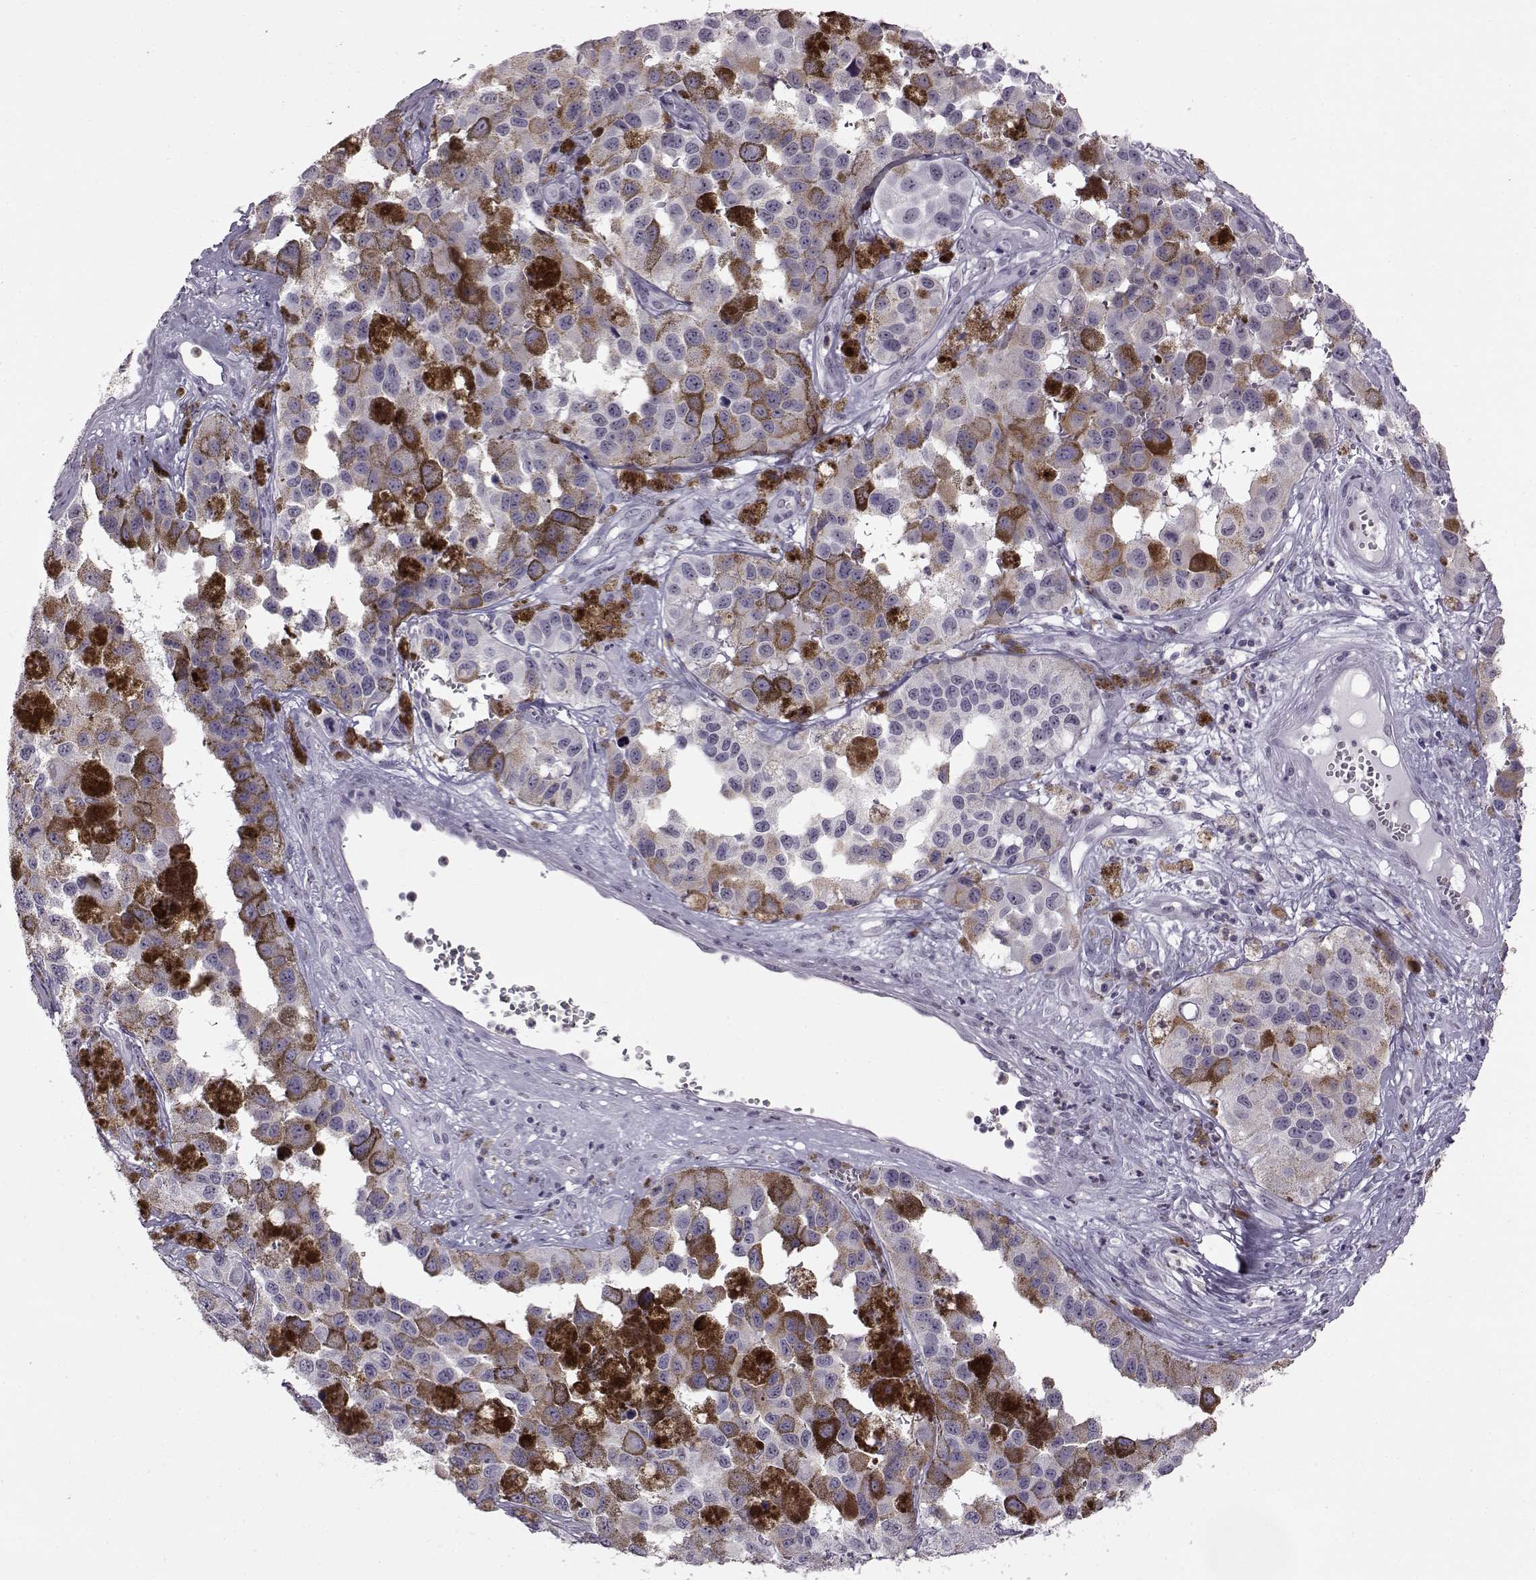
{"staining": {"intensity": "negative", "quantity": "none", "location": "none"}, "tissue": "melanoma", "cell_type": "Tumor cells", "image_type": "cancer", "snomed": [{"axis": "morphology", "description": "Malignant melanoma, NOS"}, {"axis": "topography", "description": "Skin"}], "caption": "Tumor cells are negative for brown protein staining in melanoma. (DAB (3,3'-diaminobenzidine) IHC visualized using brightfield microscopy, high magnification).", "gene": "ADGRG2", "patient": {"sex": "female", "age": 58}}